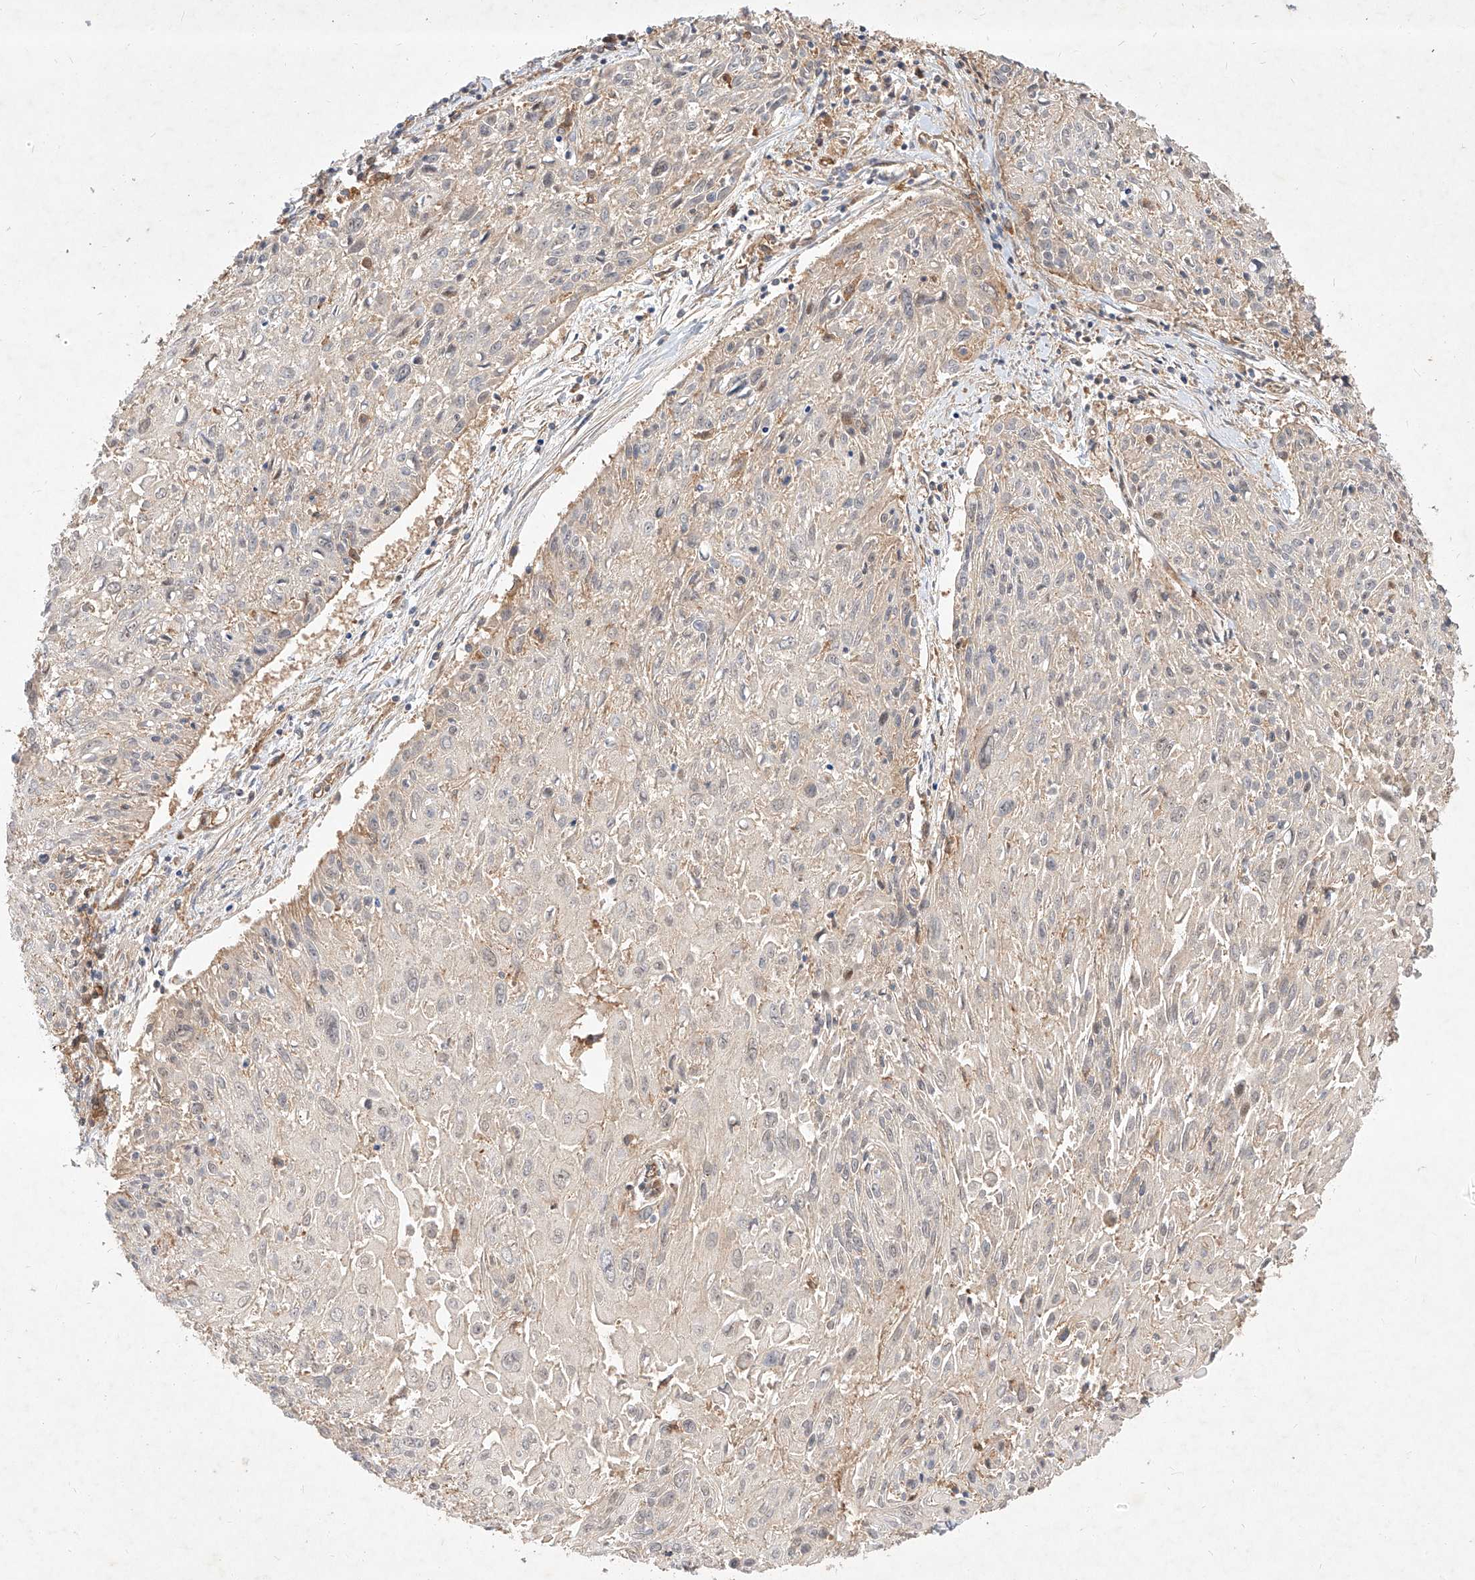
{"staining": {"intensity": "negative", "quantity": "none", "location": "none"}, "tissue": "cervical cancer", "cell_type": "Tumor cells", "image_type": "cancer", "snomed": [{"axis": "morphology", "description": "Squamous cell carcinoma, NOS"}, {"axis": "topography", "description": "Cervix"}], "caption": "This is an IHC histopathology image of human cervical cancer. There is no positivity in tumor cells.", "gene": "NFAM1", "patient": {"sex": "female", "age": 51}}